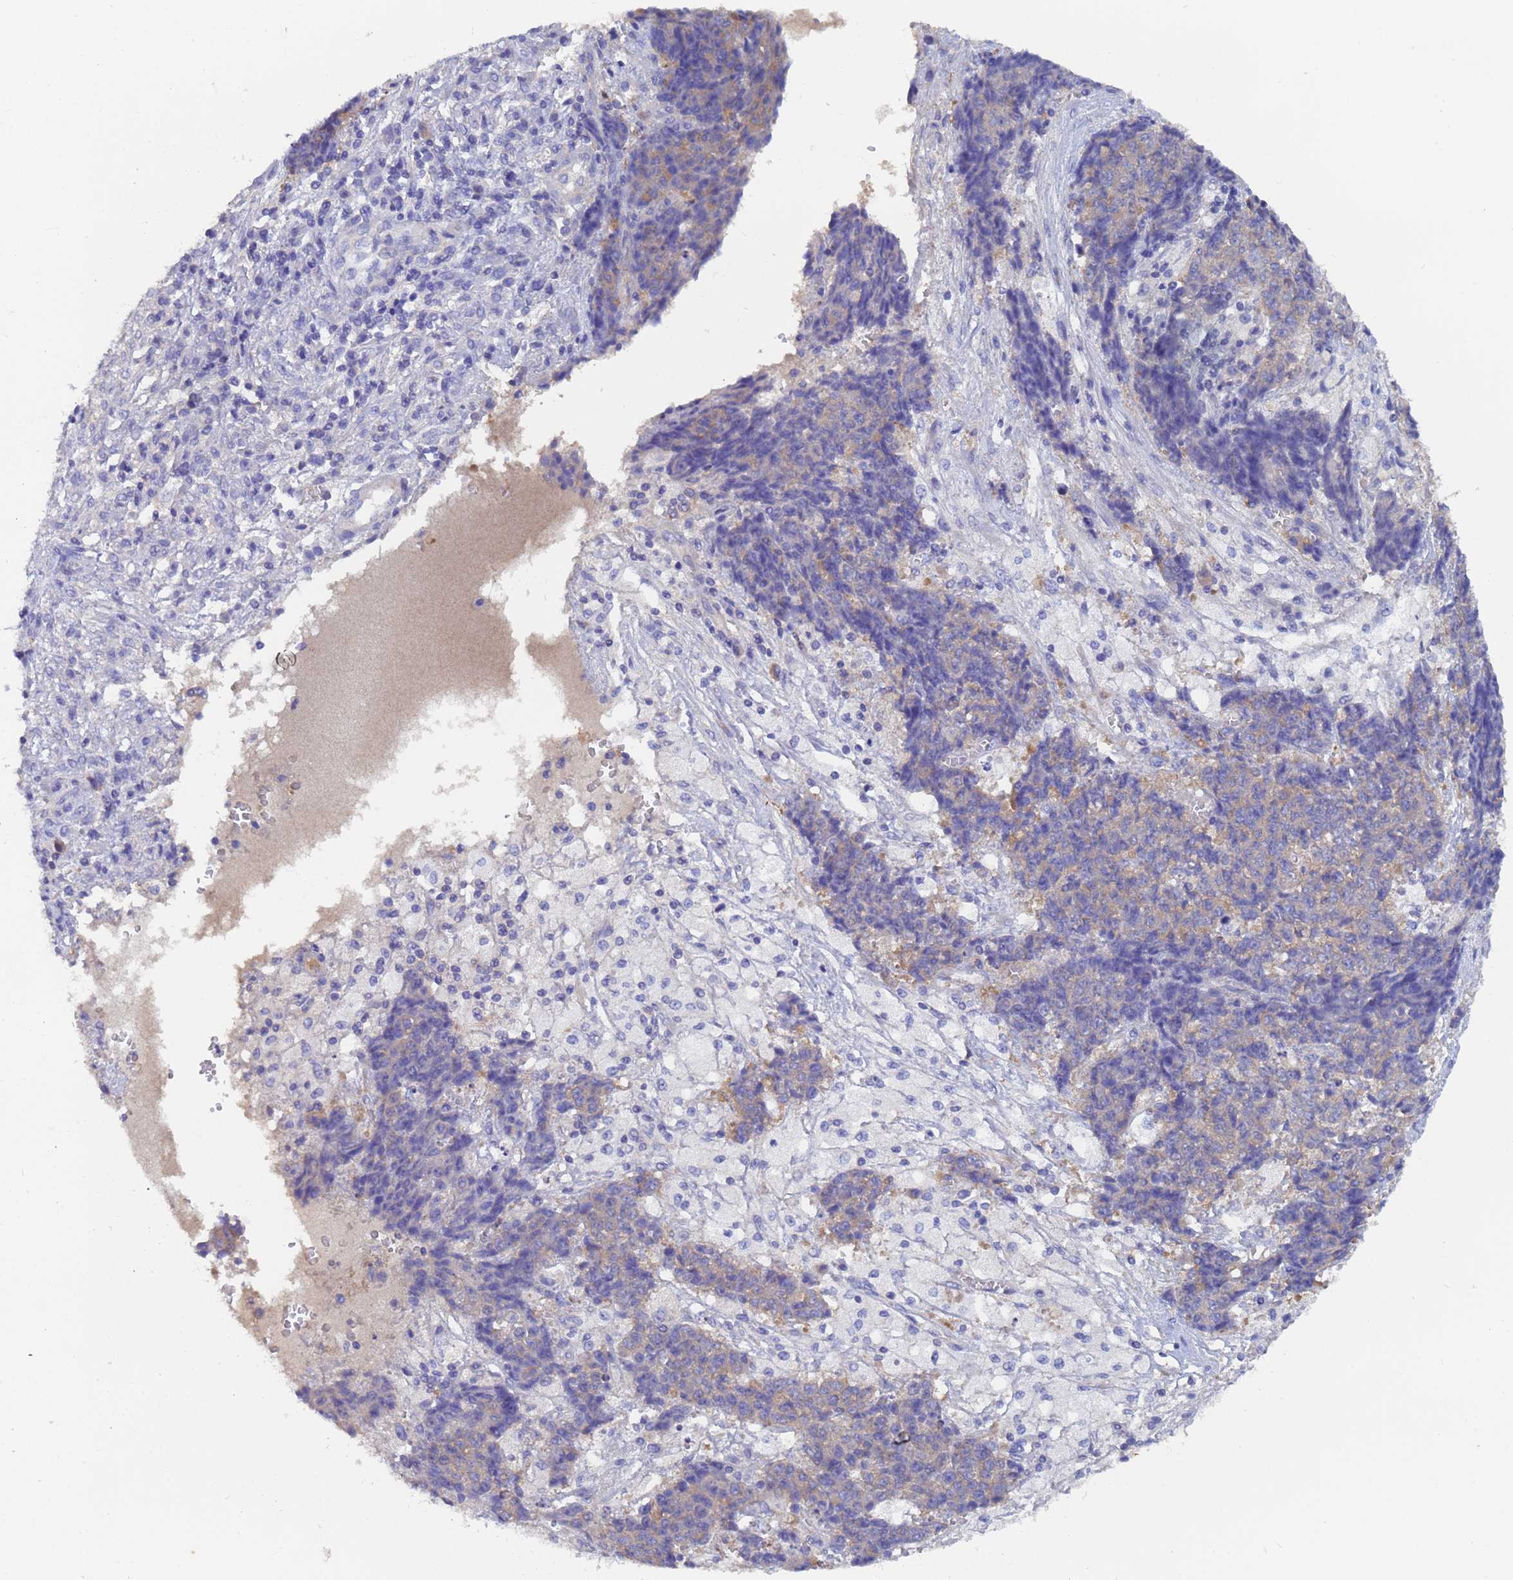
{"staining": {"intensity": "negative", "quantity": "none", "location": "none"}, "tissue": "ovarian cancer", "cell_type": "Tumor cells", "image_type": "cancer", "snomed": [{"axis": "morphology", "description": "Carcinoma, endometroid"}, {"axis": "topography", "description": "Ovary"}], "caption": "Immunohistochemical staining of ovarian cancer (endometroid carcinoma) exhibits no significant staining in tumor cells. (DAB (3,3'-diaminobenzidine) immunohistochemistry (IHC) visualized using brightfield microscopy, high magnification).", "gene": "UBE2O", "patient": {"sex": "female", "age": 42}}